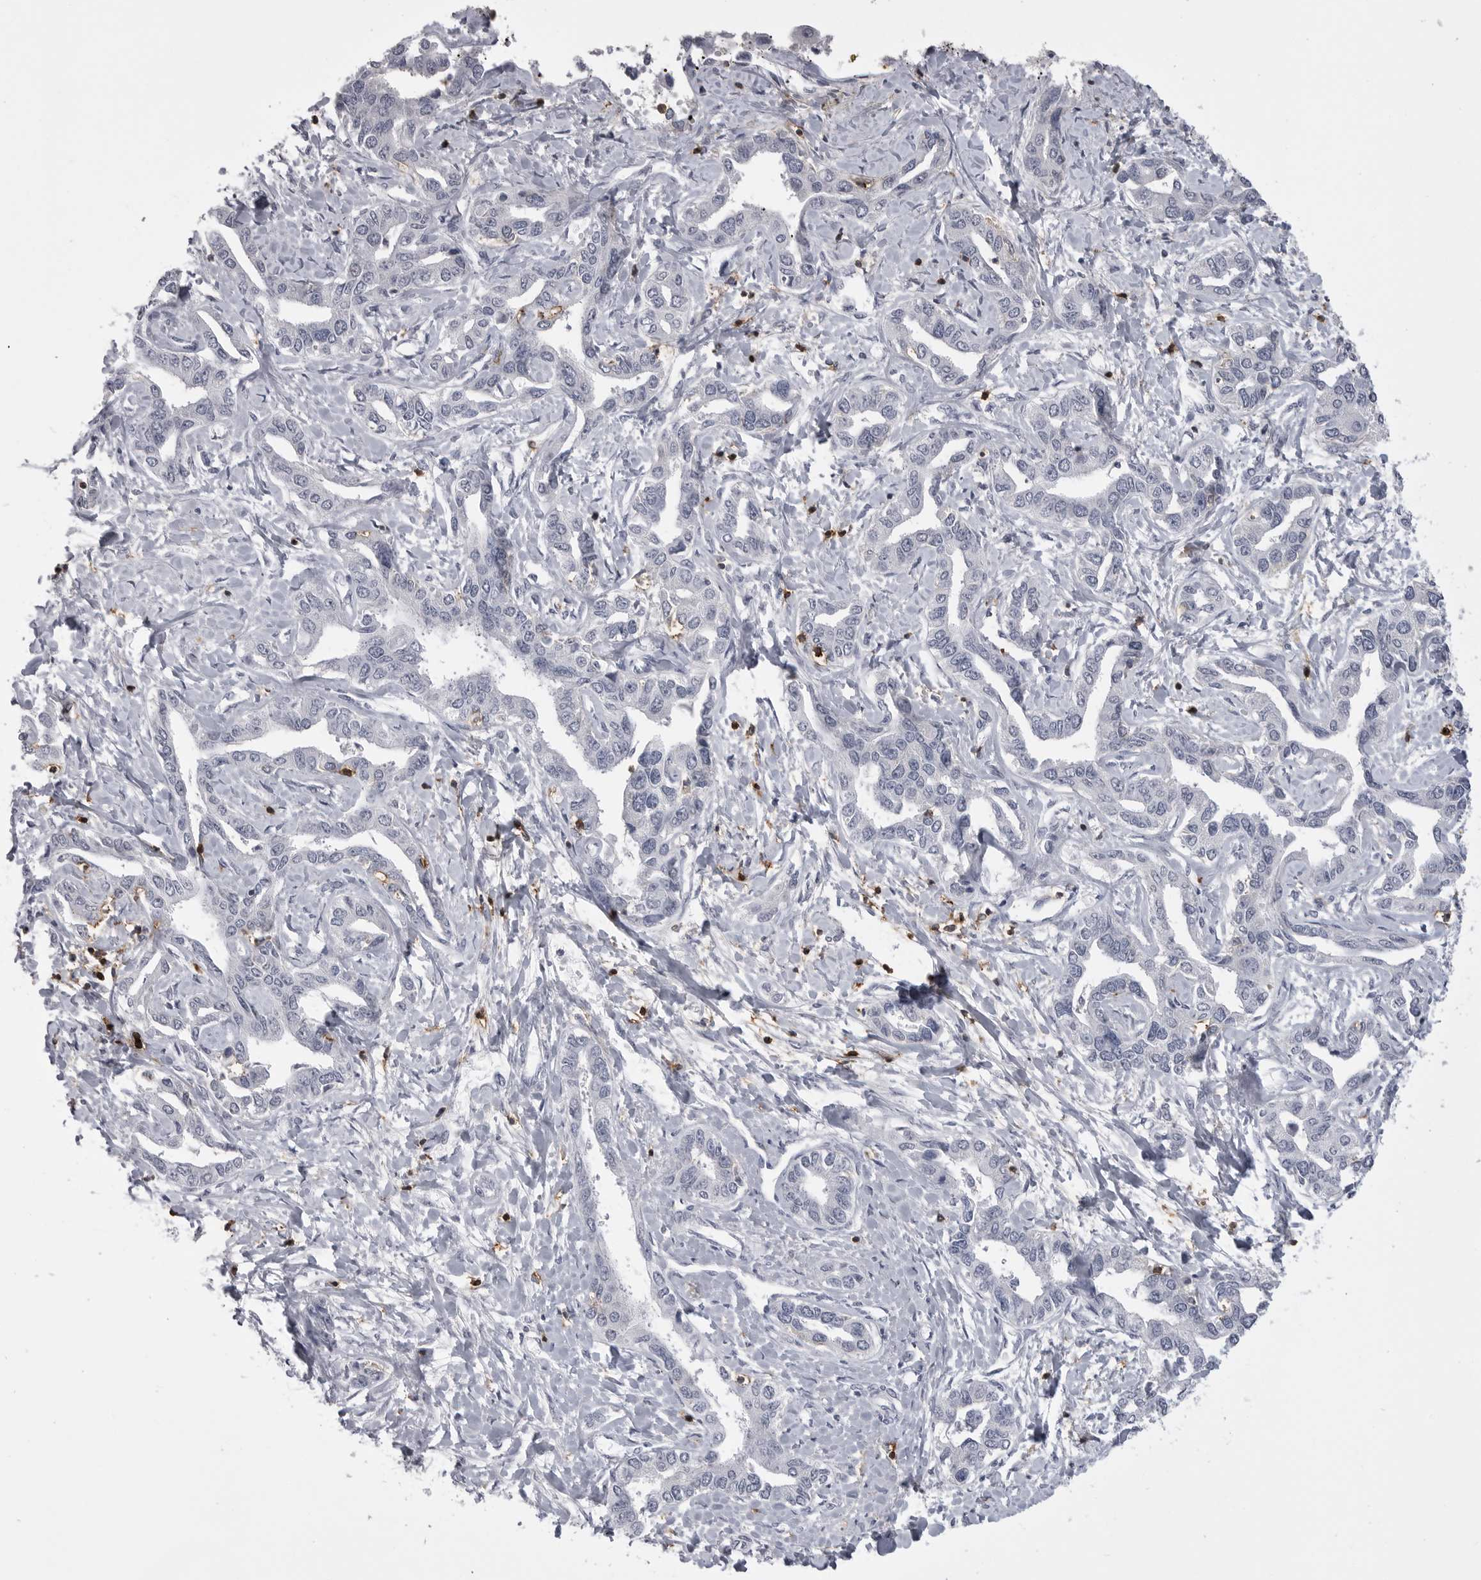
{"staining": {"intensity": "negative", "quantity": "none", "location": "none"}, "tissue": "liver cancer", "cell_type": "Tumor cells", "image_type": "cancer", "snomed": [{"axis": "morphology", "description": "Cholangiocarcinoma"}, {"axis": "topography", "description": "Liver"}], "caption": "An image of cholangiocarcinoma (liver) stained for a protein displays no brown staining in tumor cells.", "gene": "ITGAL", "patient": {"sex": "male", "age": 59}}